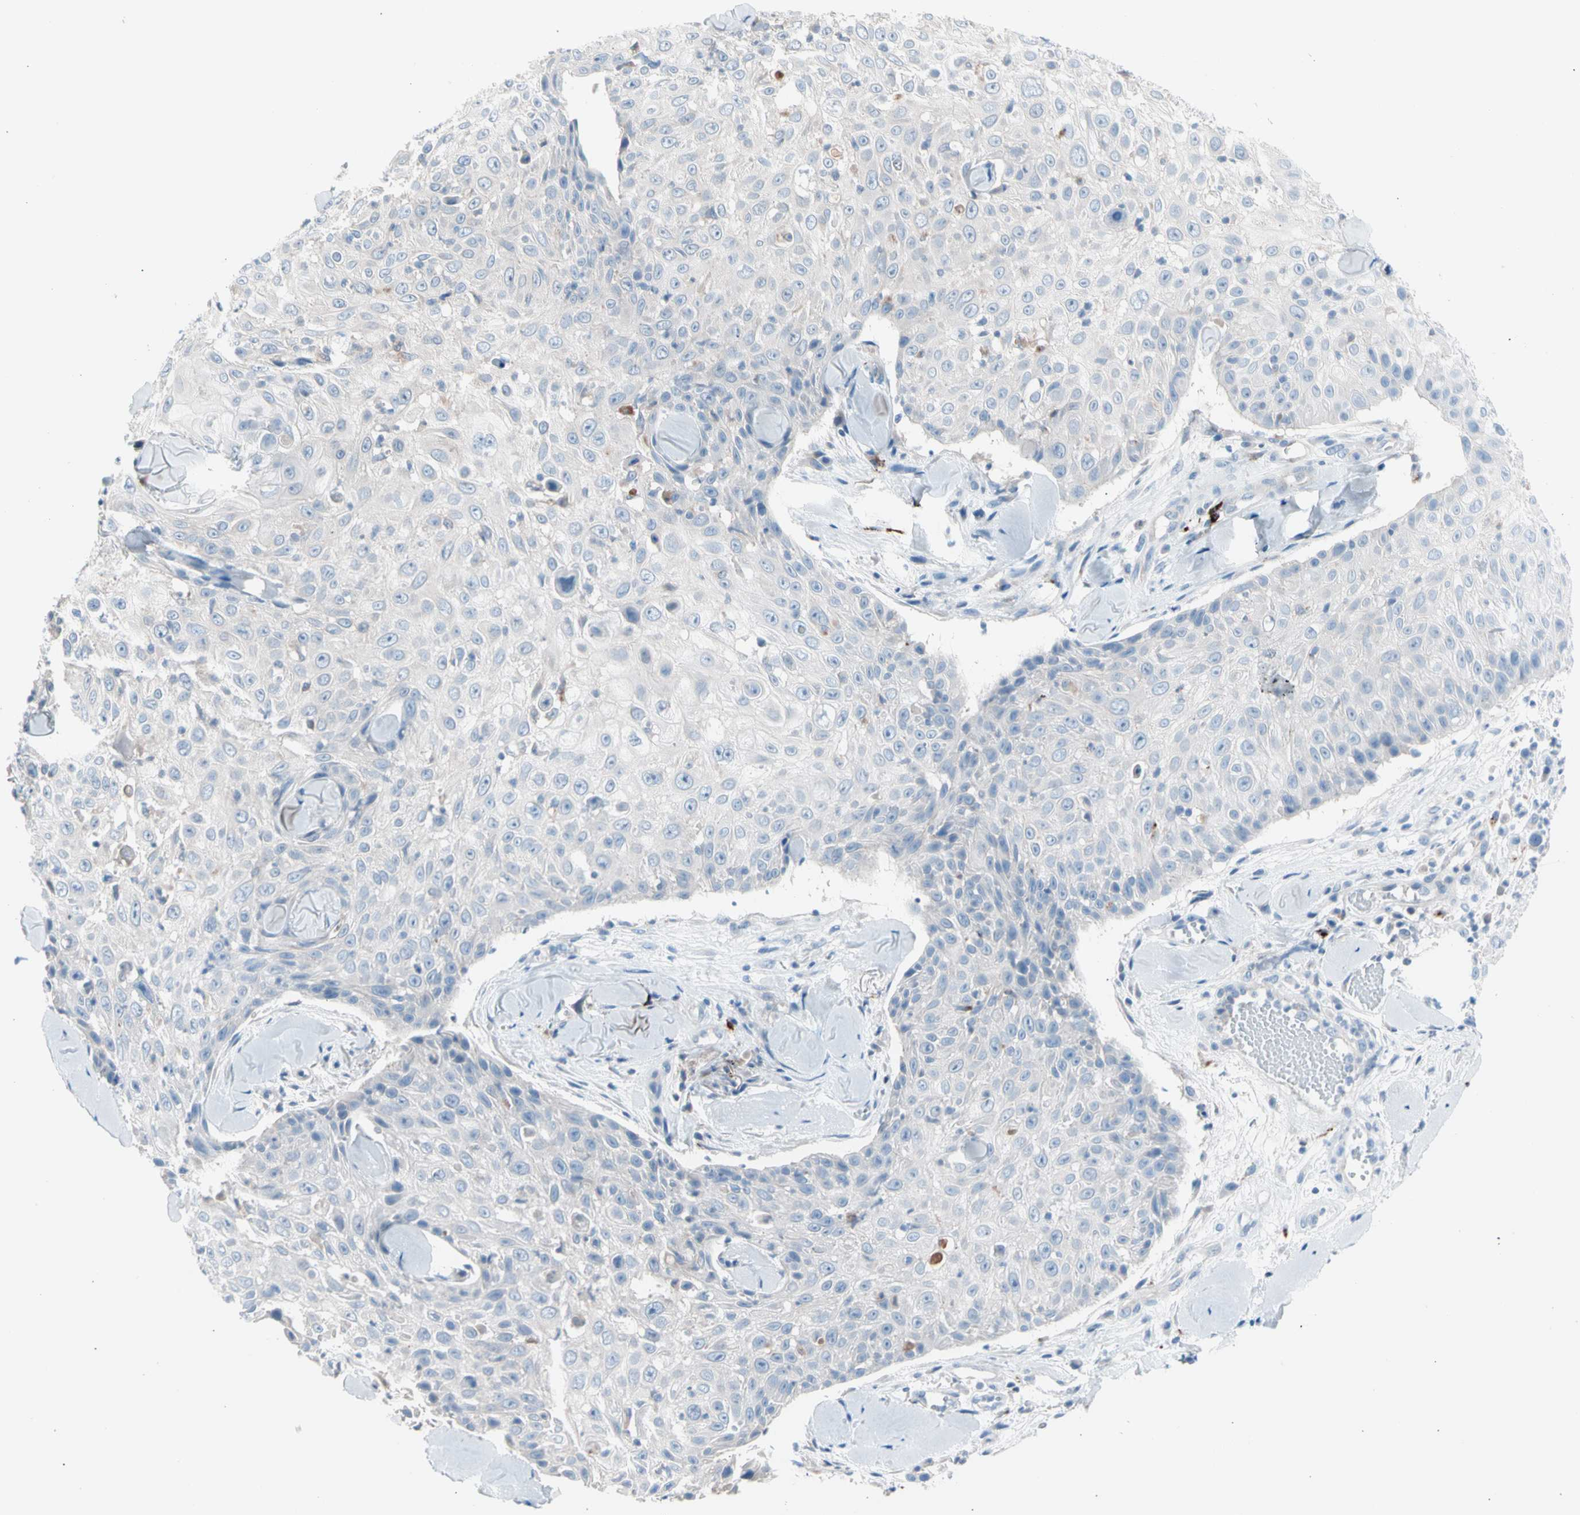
{"staining": {"intensity": "negative", "quantity": "none", "location": "none"}, "tissue": "skin cancer", "cell_type": "Tumor cells", "image_type": "cancer", "snomed": [{"axis": "morphology", "description": "Squamous cell carcinoma, NOS"}, {"axis": "topography", "description": "Skin"}], "caption": "High magnification brightfield microscopy of squamous cell carcinoma (skin) stained with DAB (brown) and counterstained with hematoxylin (blue): tumor cells show no significant positivity.", "gene": "CASQ1", "patient": {"sex": "male", "age": 86}}